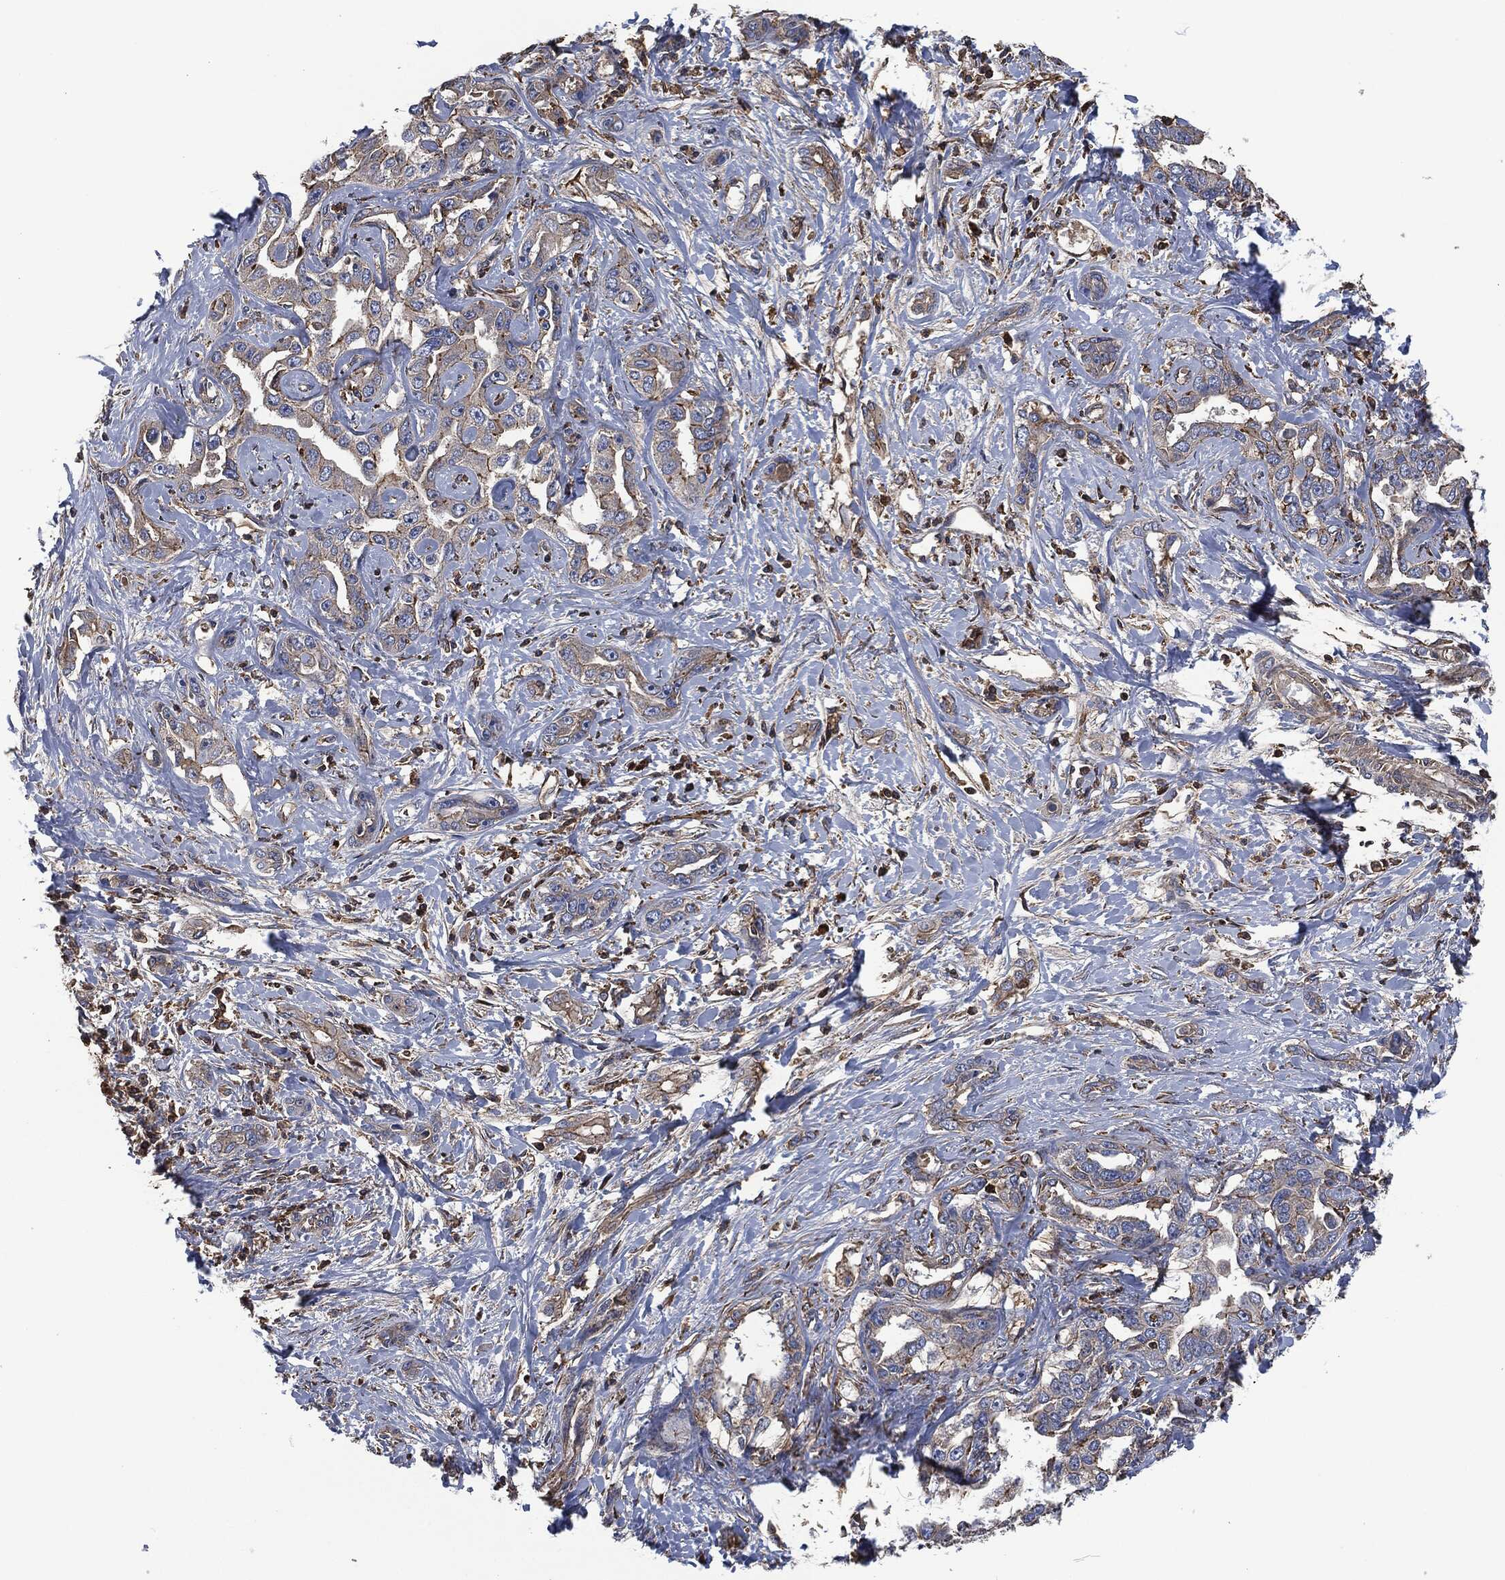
{"staining": {"intensity": "strong", "quantity": "<25%", "location": "cytoplasmic/membranous"}, "tissue": "liver cancer", "cell_type": "Tumor cells", "image_type": "cancer", "snomed": [{"axis": "morphology", "description": "Cholangiocarcinoma"}, {"axis": "topography", "description": "Liver"}], "caption": "An immunohistochemistry photomicrograph of neoplastic tissue is shown. Protein staining in brown highlights strong cytoplasmic/membranous positivity in liver cancer within tumor cells.", "gene": "LGALS9", "patient": {"sex": "male", "age": 59}}